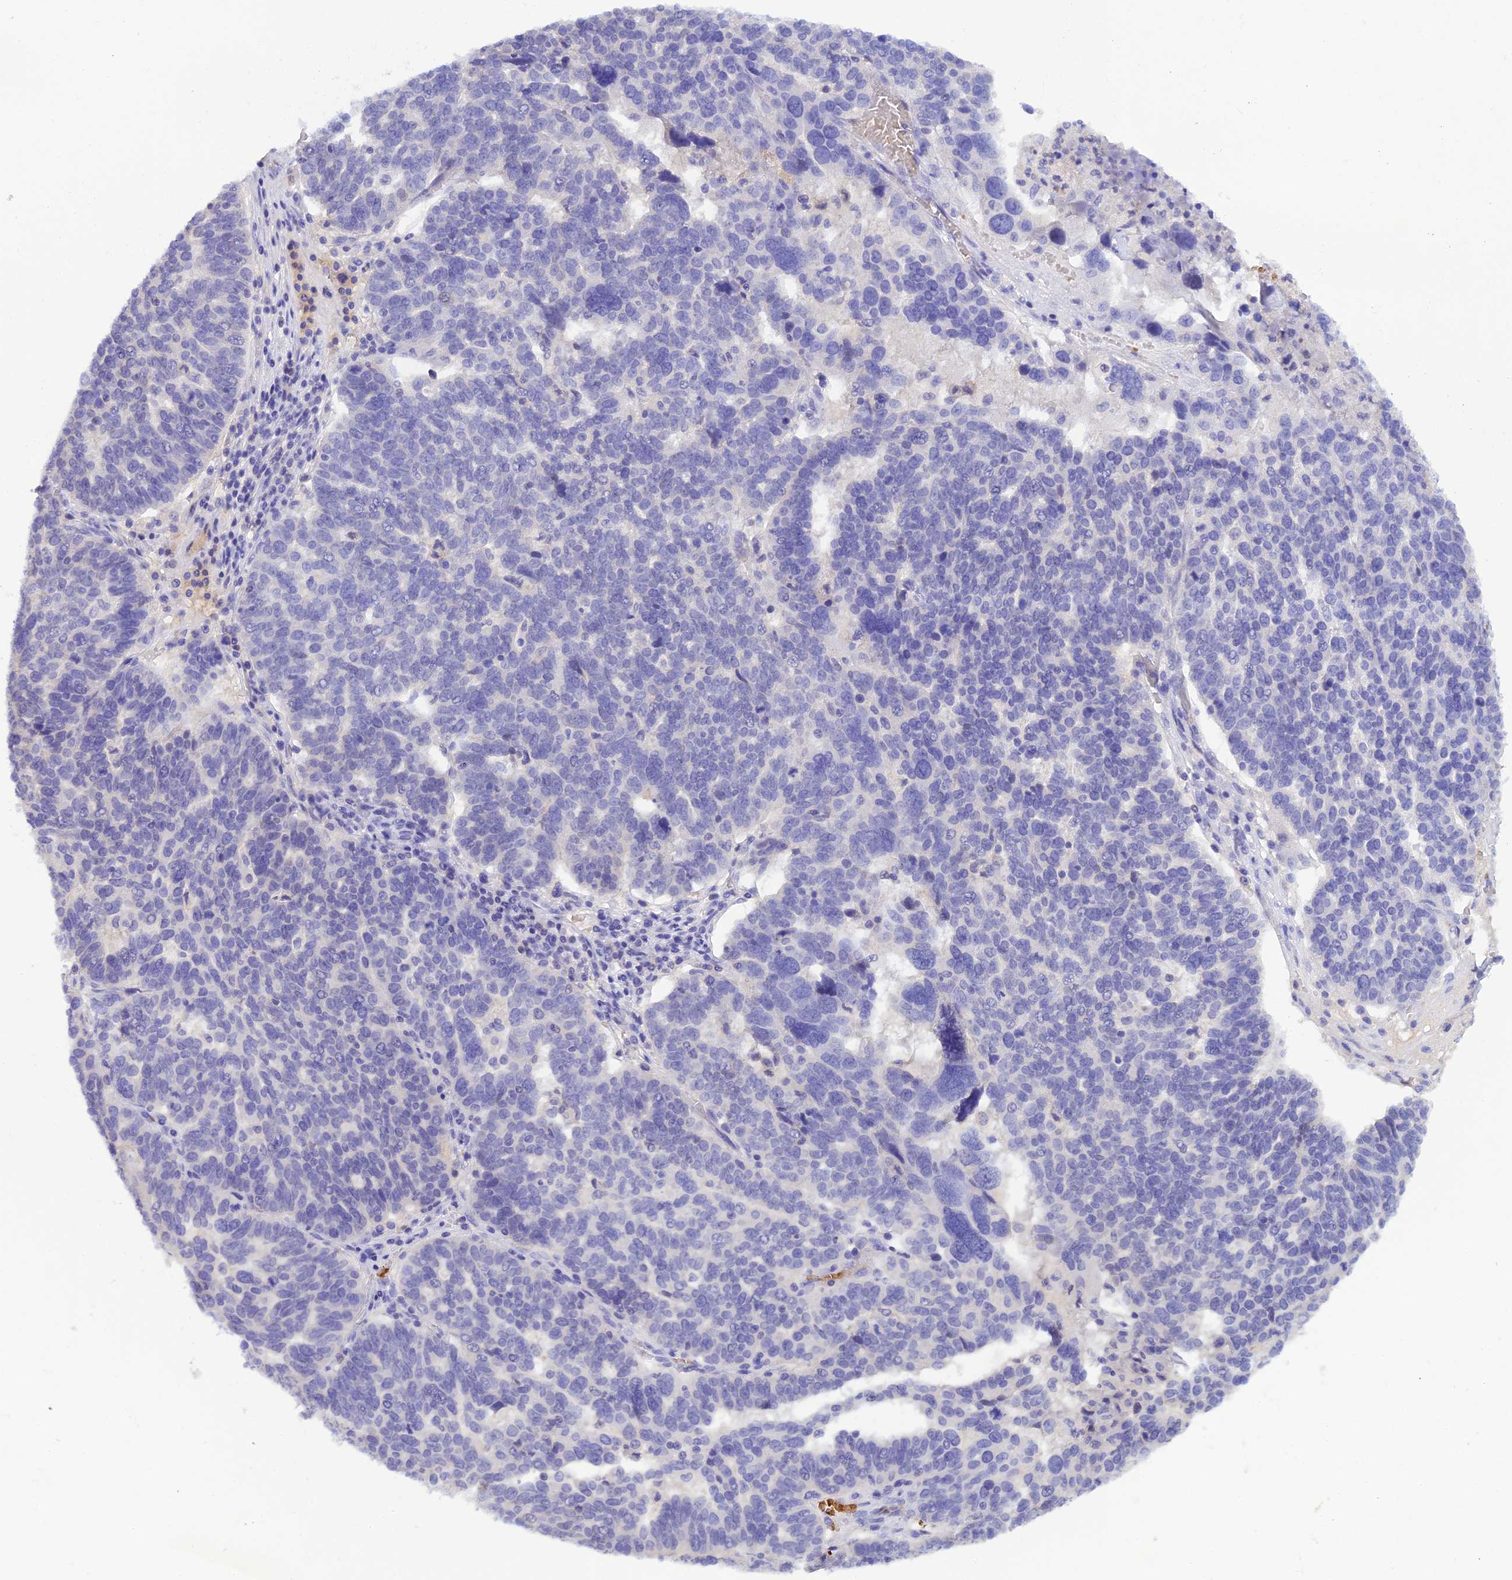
{"staining": {"intensity": "negative", "quantity": "none", "location": "none"}, "tissue": "ovarian cancer", "cell_type": "Tumor cells", "image_type": "cancer", "snomed": [{"axis": "morphology", "description": "Cystadenocarcinoma, serous, NOS"}, {"axis": "topography", "description": "Ovary"}], "caption": "Ovarian cancer (serous cystadenocarcinoma) stained for a protein using immunohistochemistry (IHC) displays no positivity tumor cells.", "gene": "HDHD2", "patient": {"sex": "female", "age": 59}}